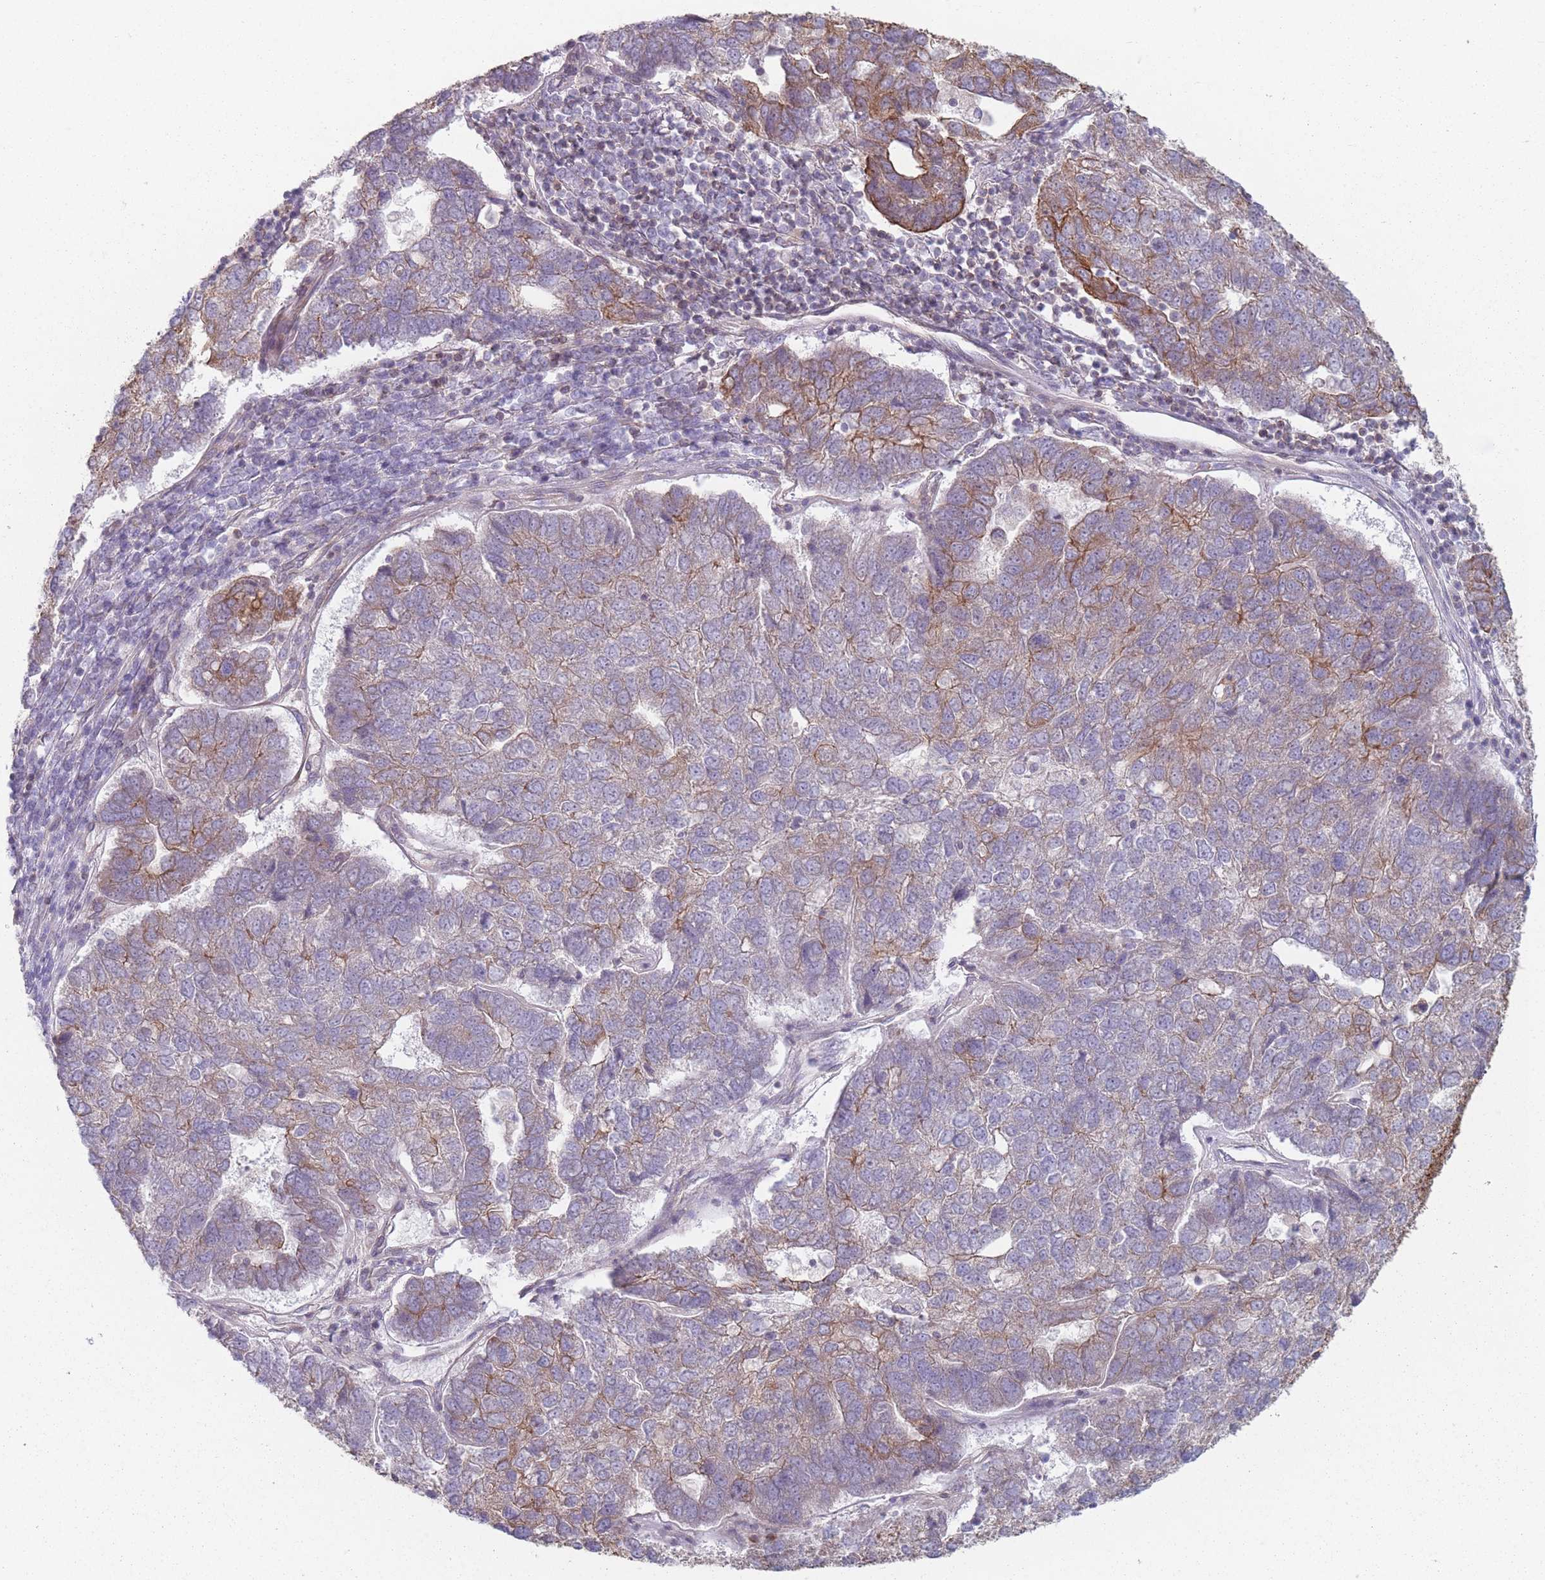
{"staining": {"intensity": "moderate", "quantity": "25%-75%", "location": "cytoplasmic/membranous"}, "tissue": "pancreatic cancer", "cell_type": "Tumor cells", "image_type": "cancer", "snomed": [{"axis": "morphology", "description": "Adenocarcinoma, NOS"}, {"axis": "topography", "description": "Pancreas"}], "caption": "This is a micrograph of immunohistochemistry staining of adenocarcinoma (pancreatic), which shows moderate staining in the cytoplasmic/membranous of tumor cells.", "gene": "HSBP1L1", "patient": {"sex": "female", "age": 61}}